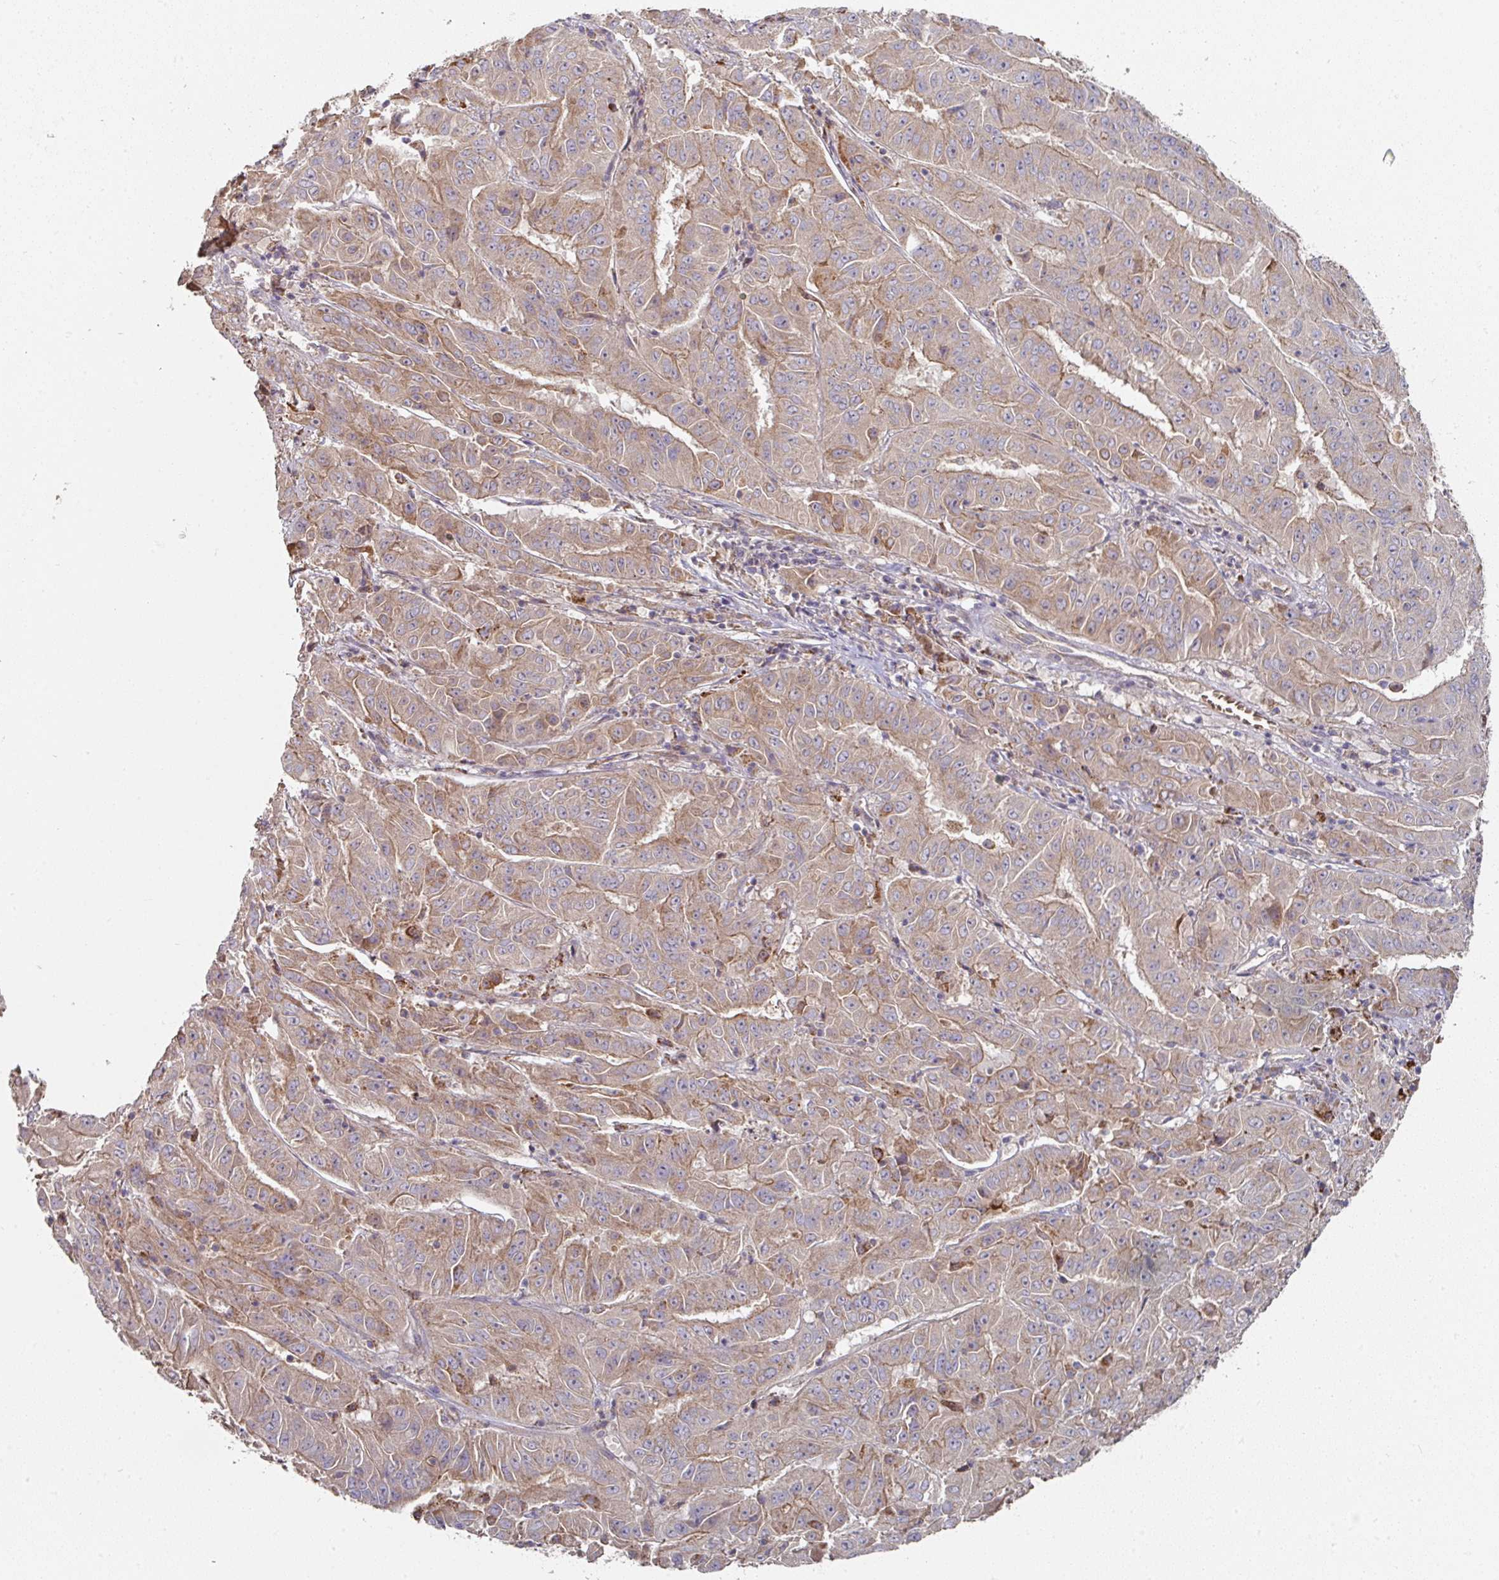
{"staining": {"intensity": "weak", "quantity": "25%-75%", "location": "cytoplasmic/membranous"}, "tissue": "pancreatic cancer", "cell_type": "Tumor cells", "image_type": "cancer", "snomed": [{"axis": "morphology", "description": "Adenocarcinoma, NOS"}, {"axis": "topography", "description": "Pancreas"}], "caption": "This is an image of immunohistochemistry (IHC) staining of adenocarcinoma (pancreatic), which shows weak staining in the cytoplasmic/membranous of tumor cells.", "gene": "DNAJC7", "patient": {"sex": "male", "age": 63}}